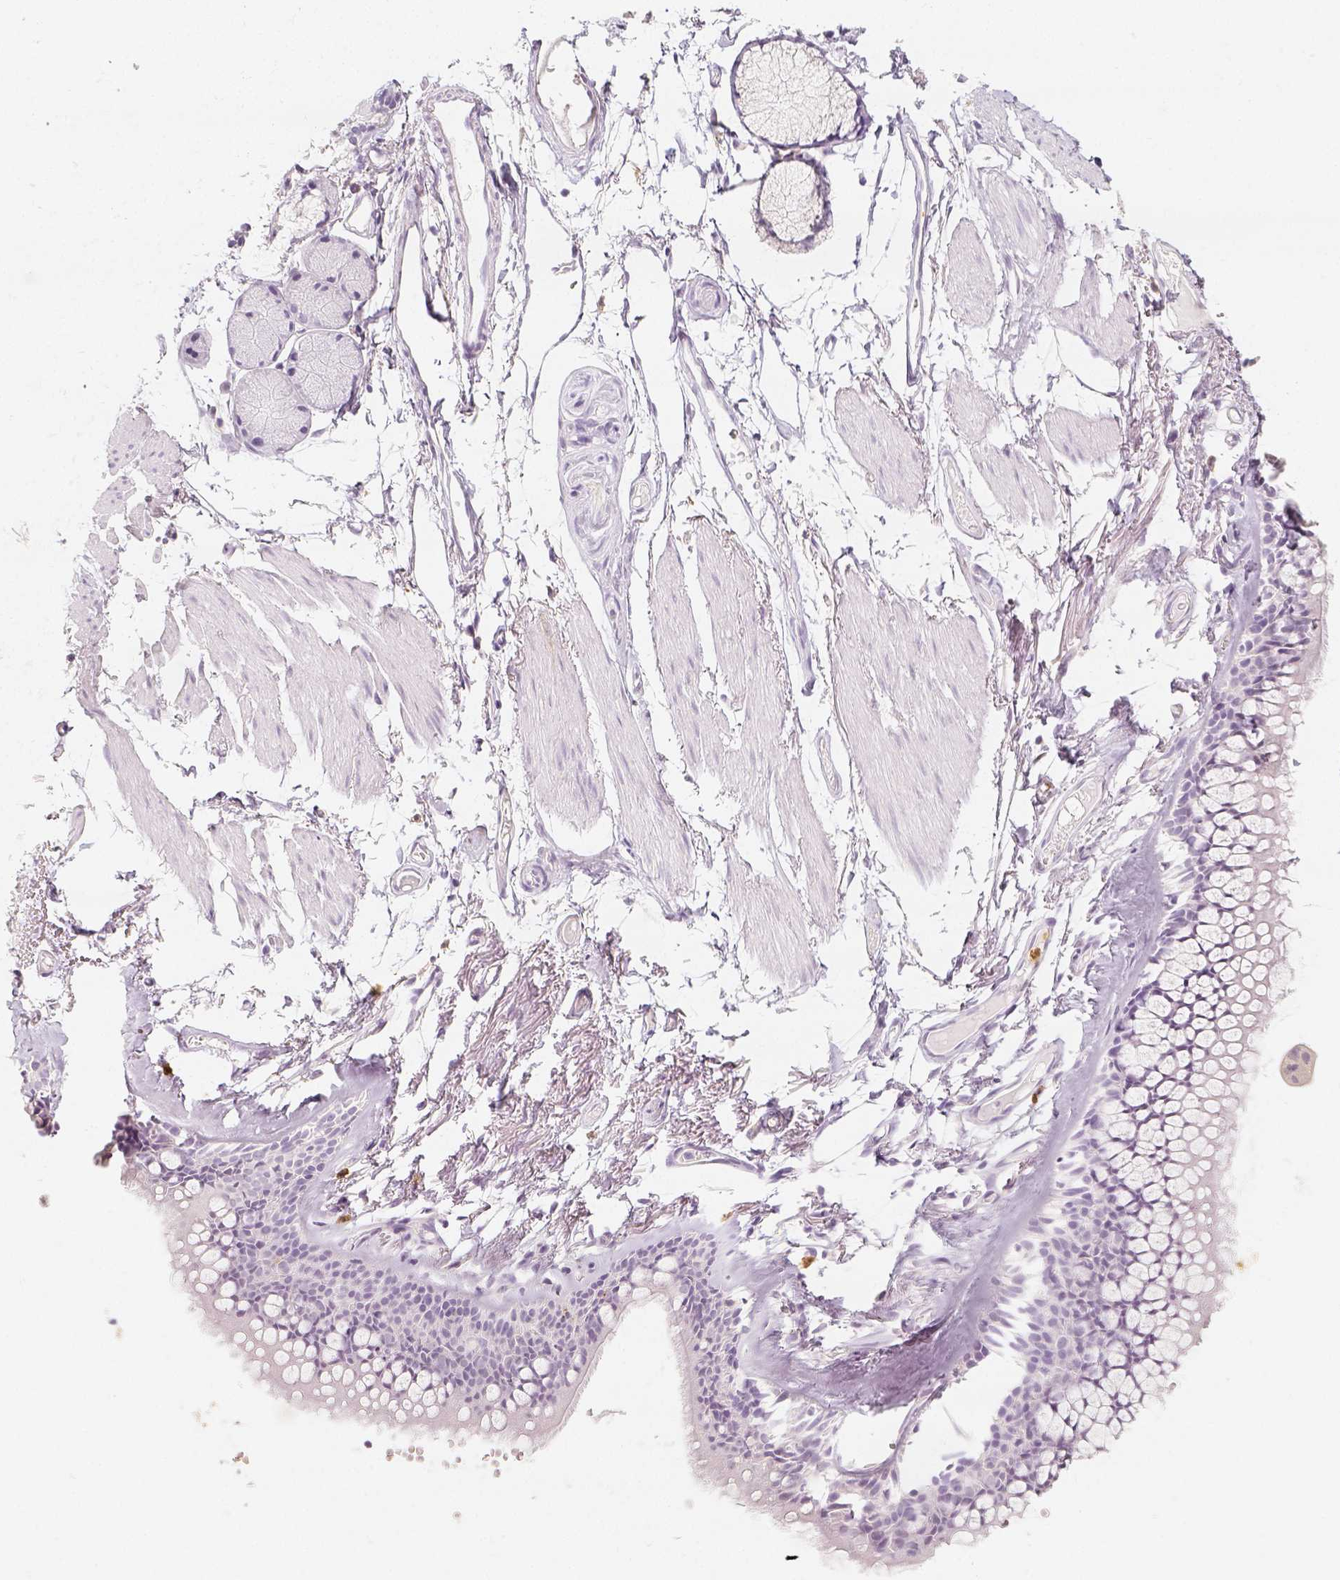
{"staining": {"intensity": "negative", "quantity": "none", "location": "none"}, "tissue": "adipose tissue", "cell_type": "Adipocytes", "image_type": "normal", "snomed": [{"axis": "morphology", "description": "Normal tissue, NOS"}, {"axis": "topography", "description": "Cartilage tissue"}, {"axis": "topography", "description": "Bronchus"}], "caption": "DAB (3,3'-diaminobenzidine) immunohistochemical staining of benign human adipose tissue exhibits no significant positivity in adipocytes. (Immunohistochemistry (ihc), brightfield microscopy, high magnification).", "gene": "NECAB2", "patient": {"sex": "female", "age": 79}}